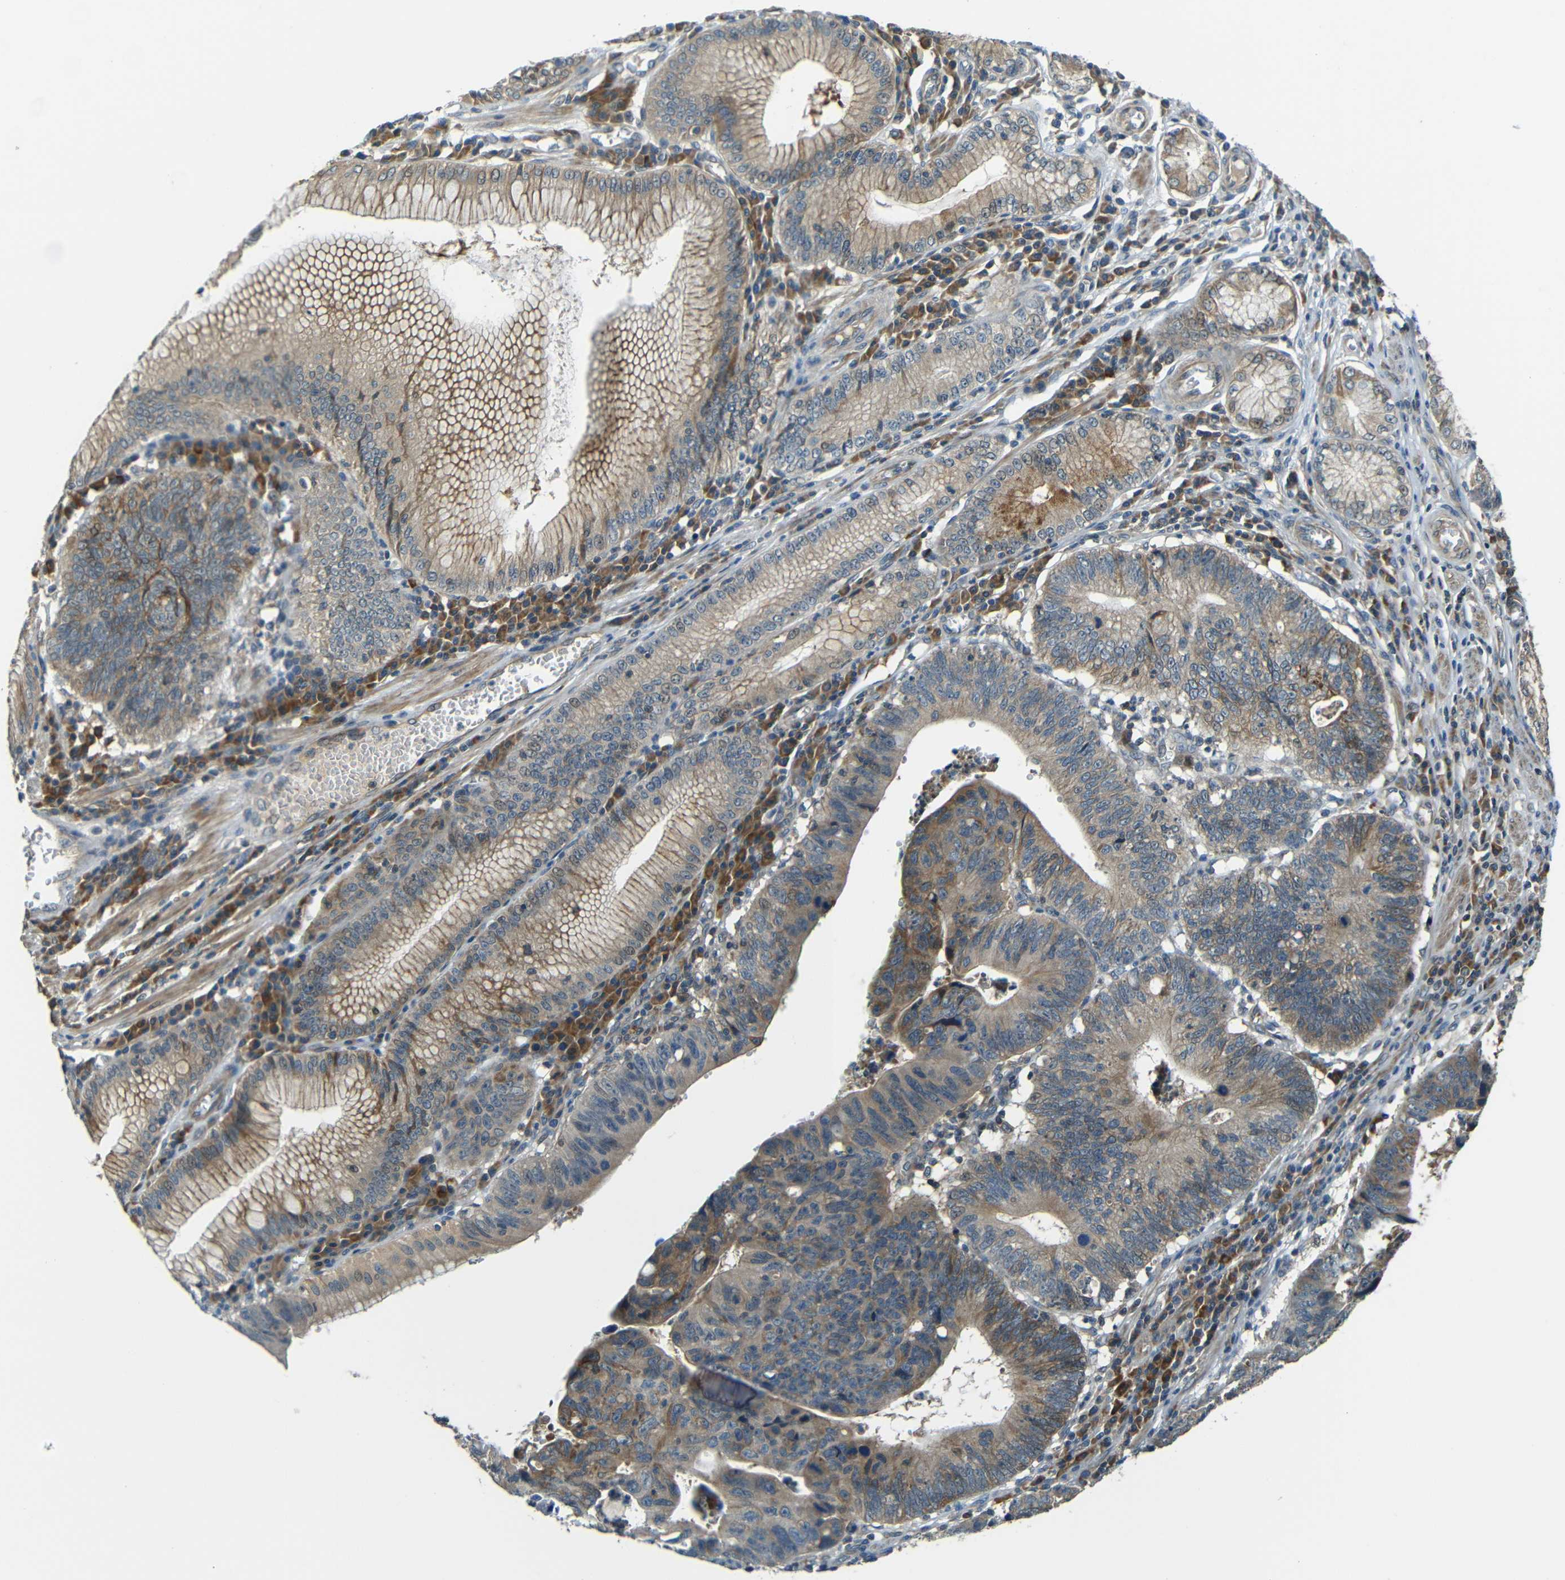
{"staining": {"intensity": "moderate", "quantity": ">75%", "location": "cytoplasmic/membranous"}, "tissue": "stomach cancer", "cell_type": "Tumor cells", "image_type": "cancer", "snomed": [{"axis": "morphology", "description": "Adenocarcinoma, NOS"}, {"axis": "topography", "description": "Stomach"}], "caption": "Adenocarcinoma (stomach) was stained to show a protein in brown. There is medium levels of moderate cytoplasmic/membranous staining in about >75% of tumor cells.", "gene": "FNDC3A", "patient": {"sex": "male", "age": 59}}